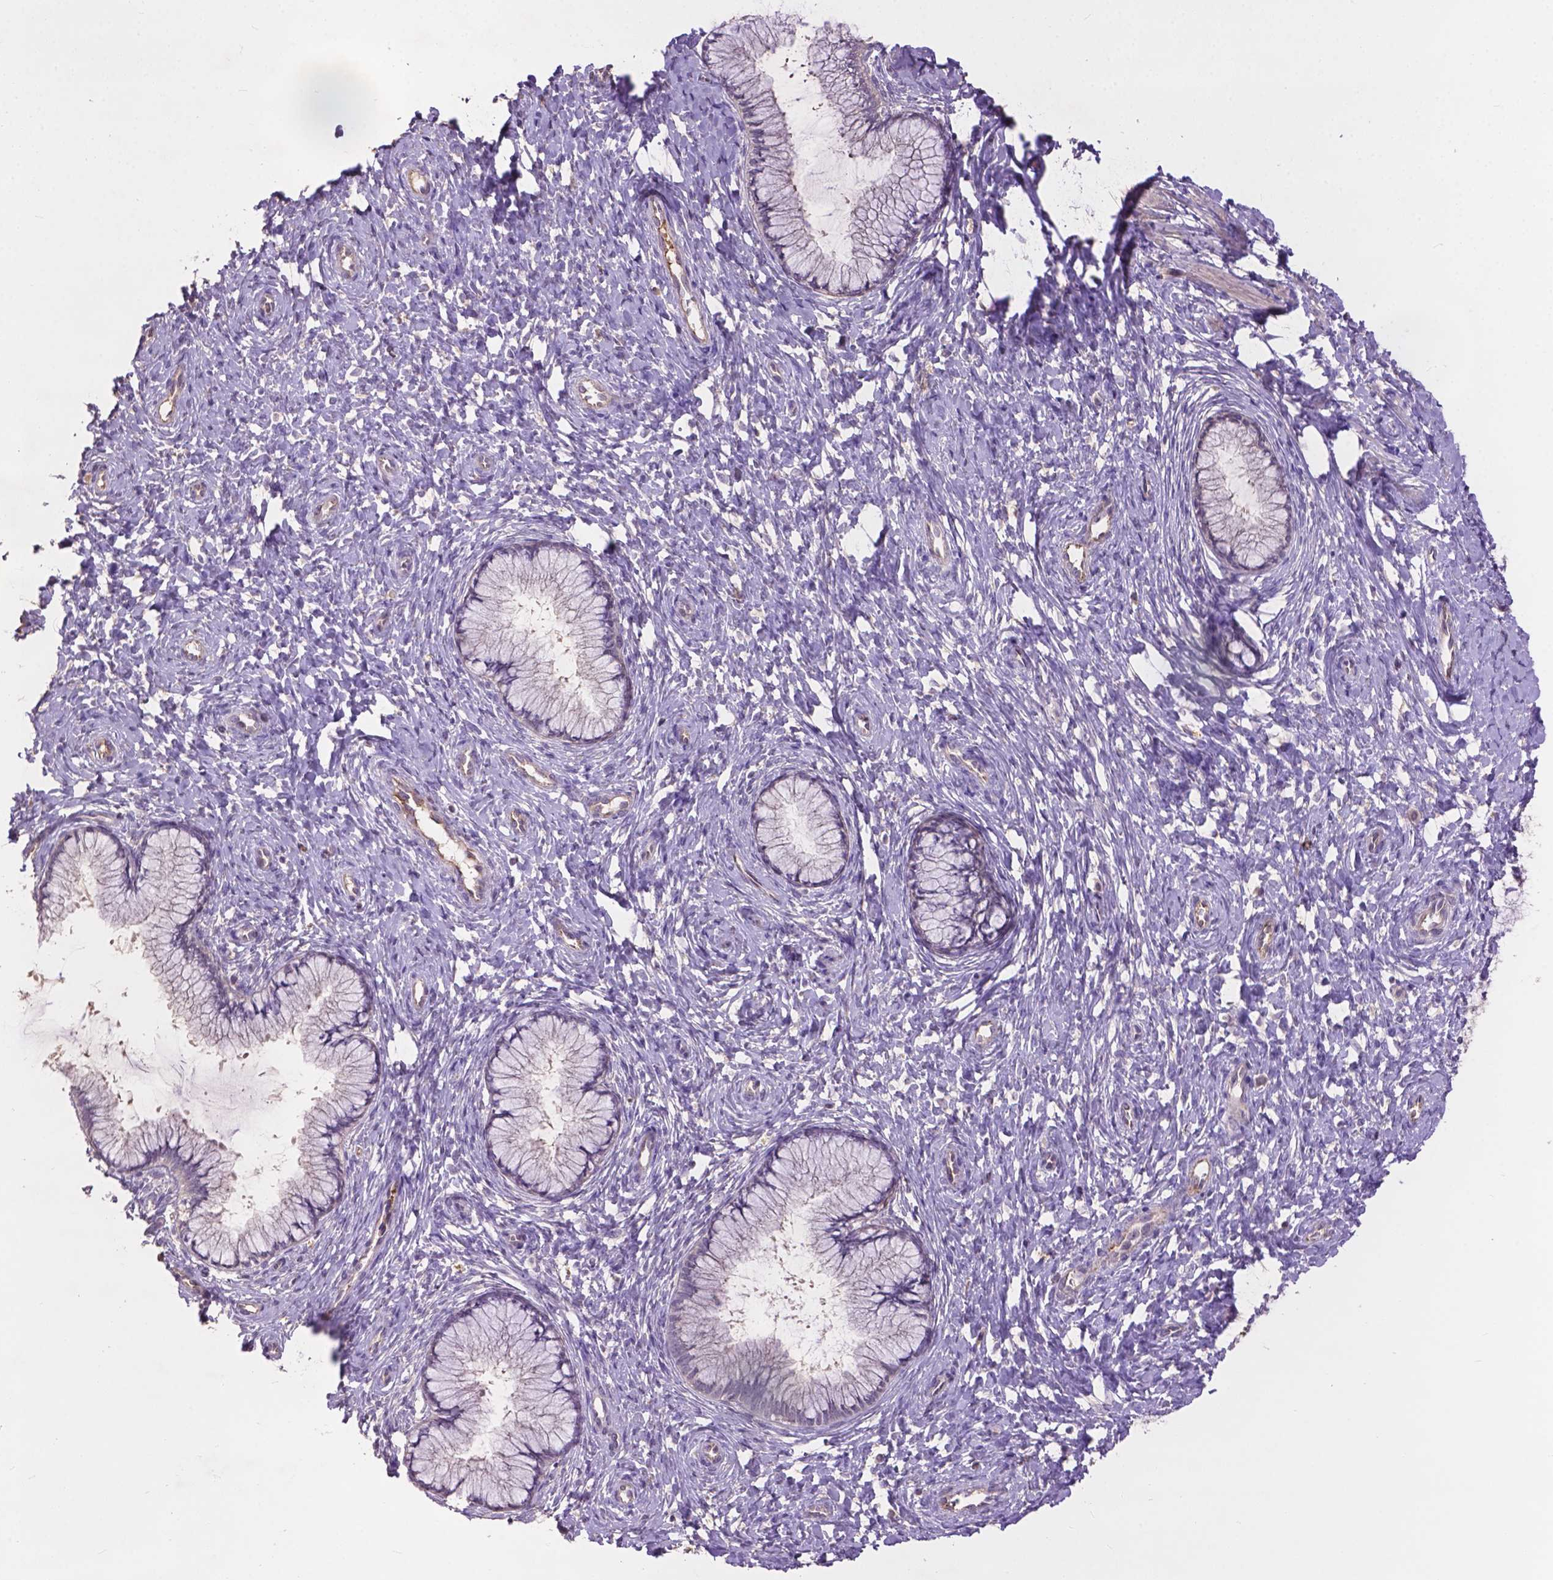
{"staining": {"intensity": "negative", "quantity": "none", "location": "none"}, "tissue": "cervix", "cell_type": "Glandular cells", "image_type": "normal", "snomed": [{"axis": "morphology", "description": "Normal tissue, NOS"}, {"axis": "topography", "description": "Cervix"}], "caption": "IHC histopathology image of unremarkable cervix: cervix stained with DAB (3,3'-diaminobenzidine) exhibits no significant protein positivity in glandular cells.", "gene": "ZNF337", "patient": {"sex": "female", "age": 37}}